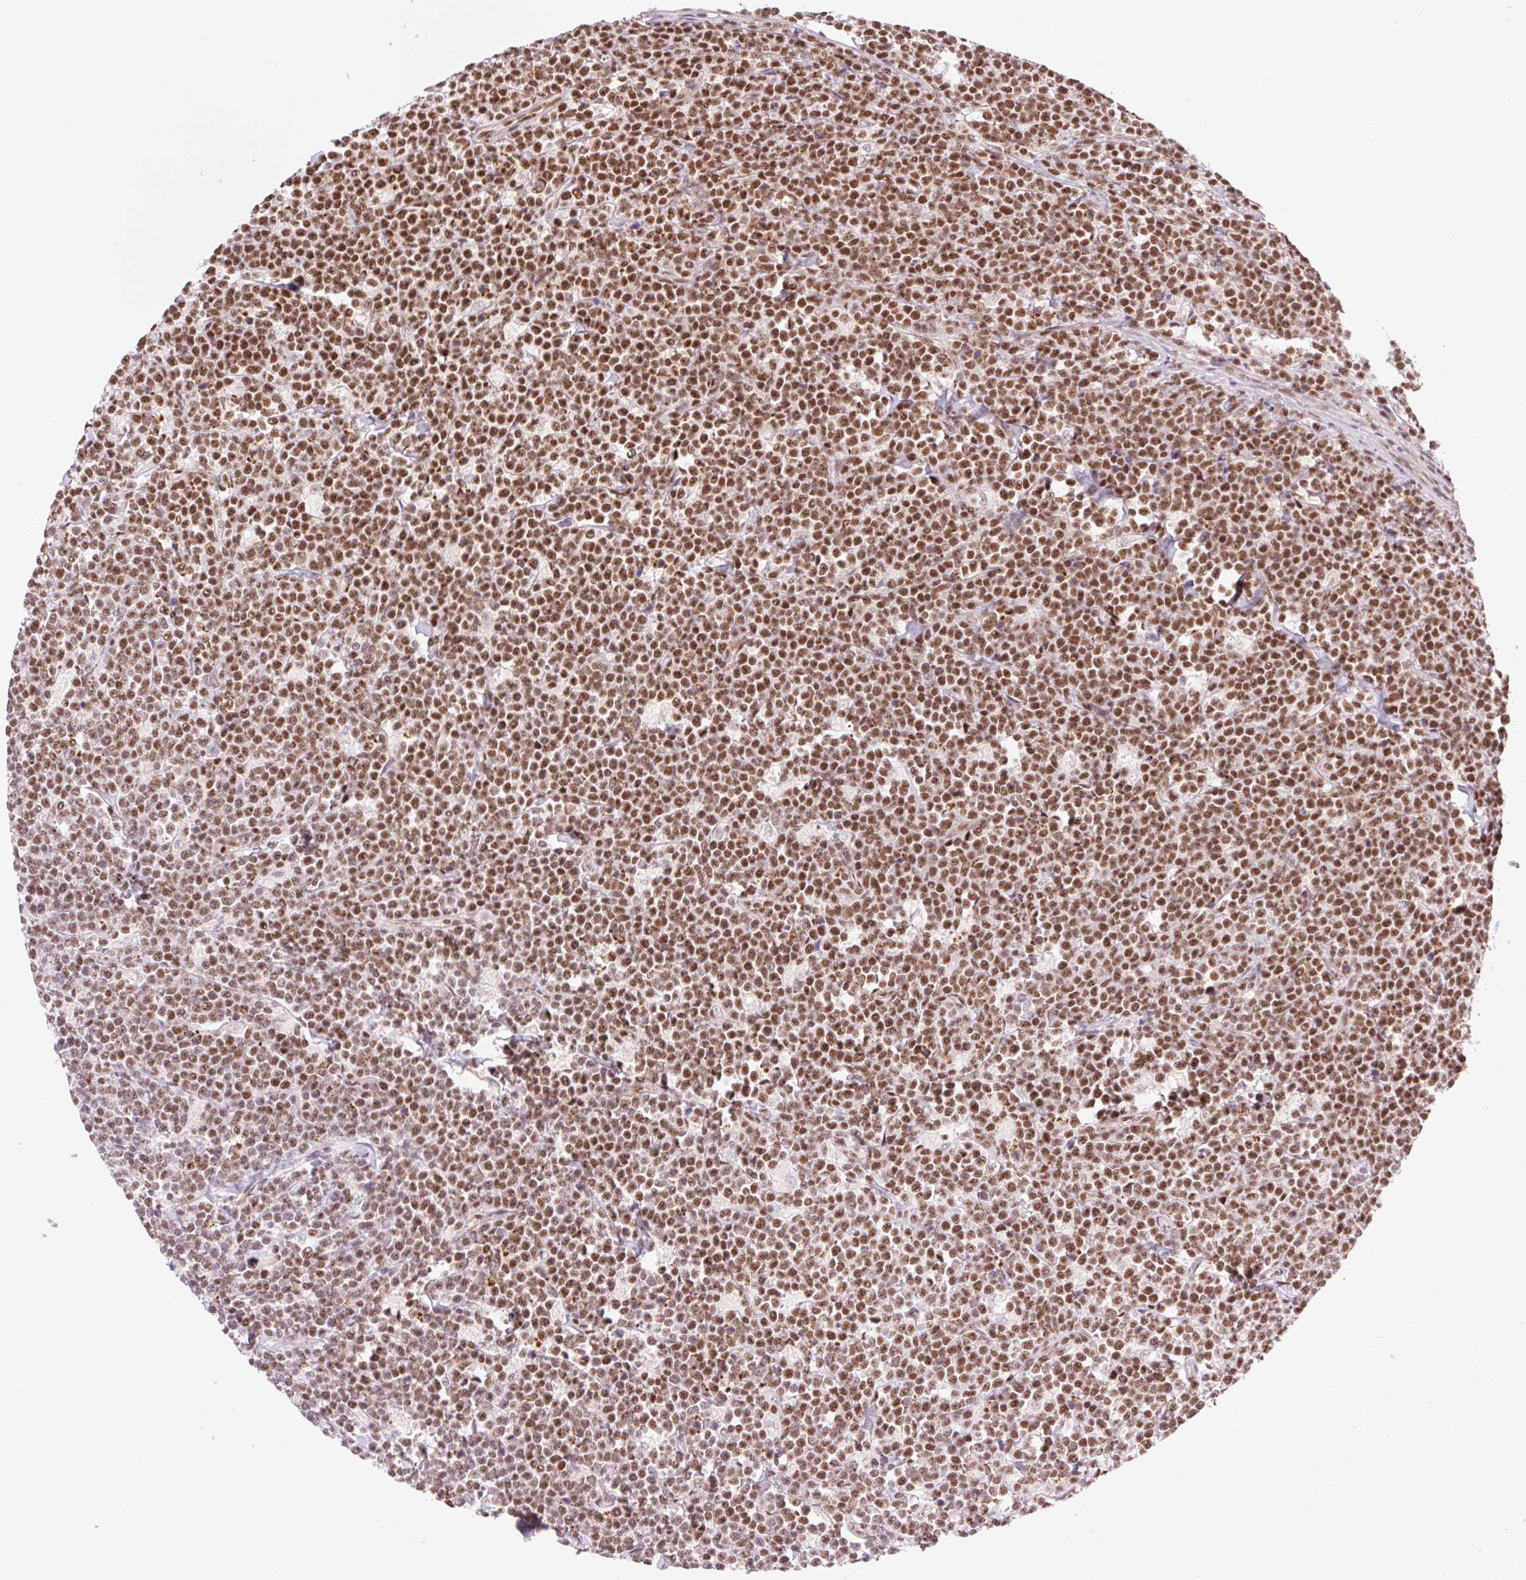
{"staining": {"intensity": "strong", "quantity": ">75%", "location": "nuclear"}, "tissue": "lymphoma", "cell_type": "Tumor cells", "image_type": "cancer", "snomed": [{"axis": "morphology", "description": "Malignant lymphoma, non-Hodgkin's type, High grade"}, {"axis": "topography", "description": "Small intestine"}], "caption": "A histopathology image showing strong nuclear expression in approximately >75% of tumor cells in lymphoma, as visualized by brown immunohistochemical staining.", "gene": "PRDM11", "patient": {"sex": "male", "age": 8}}